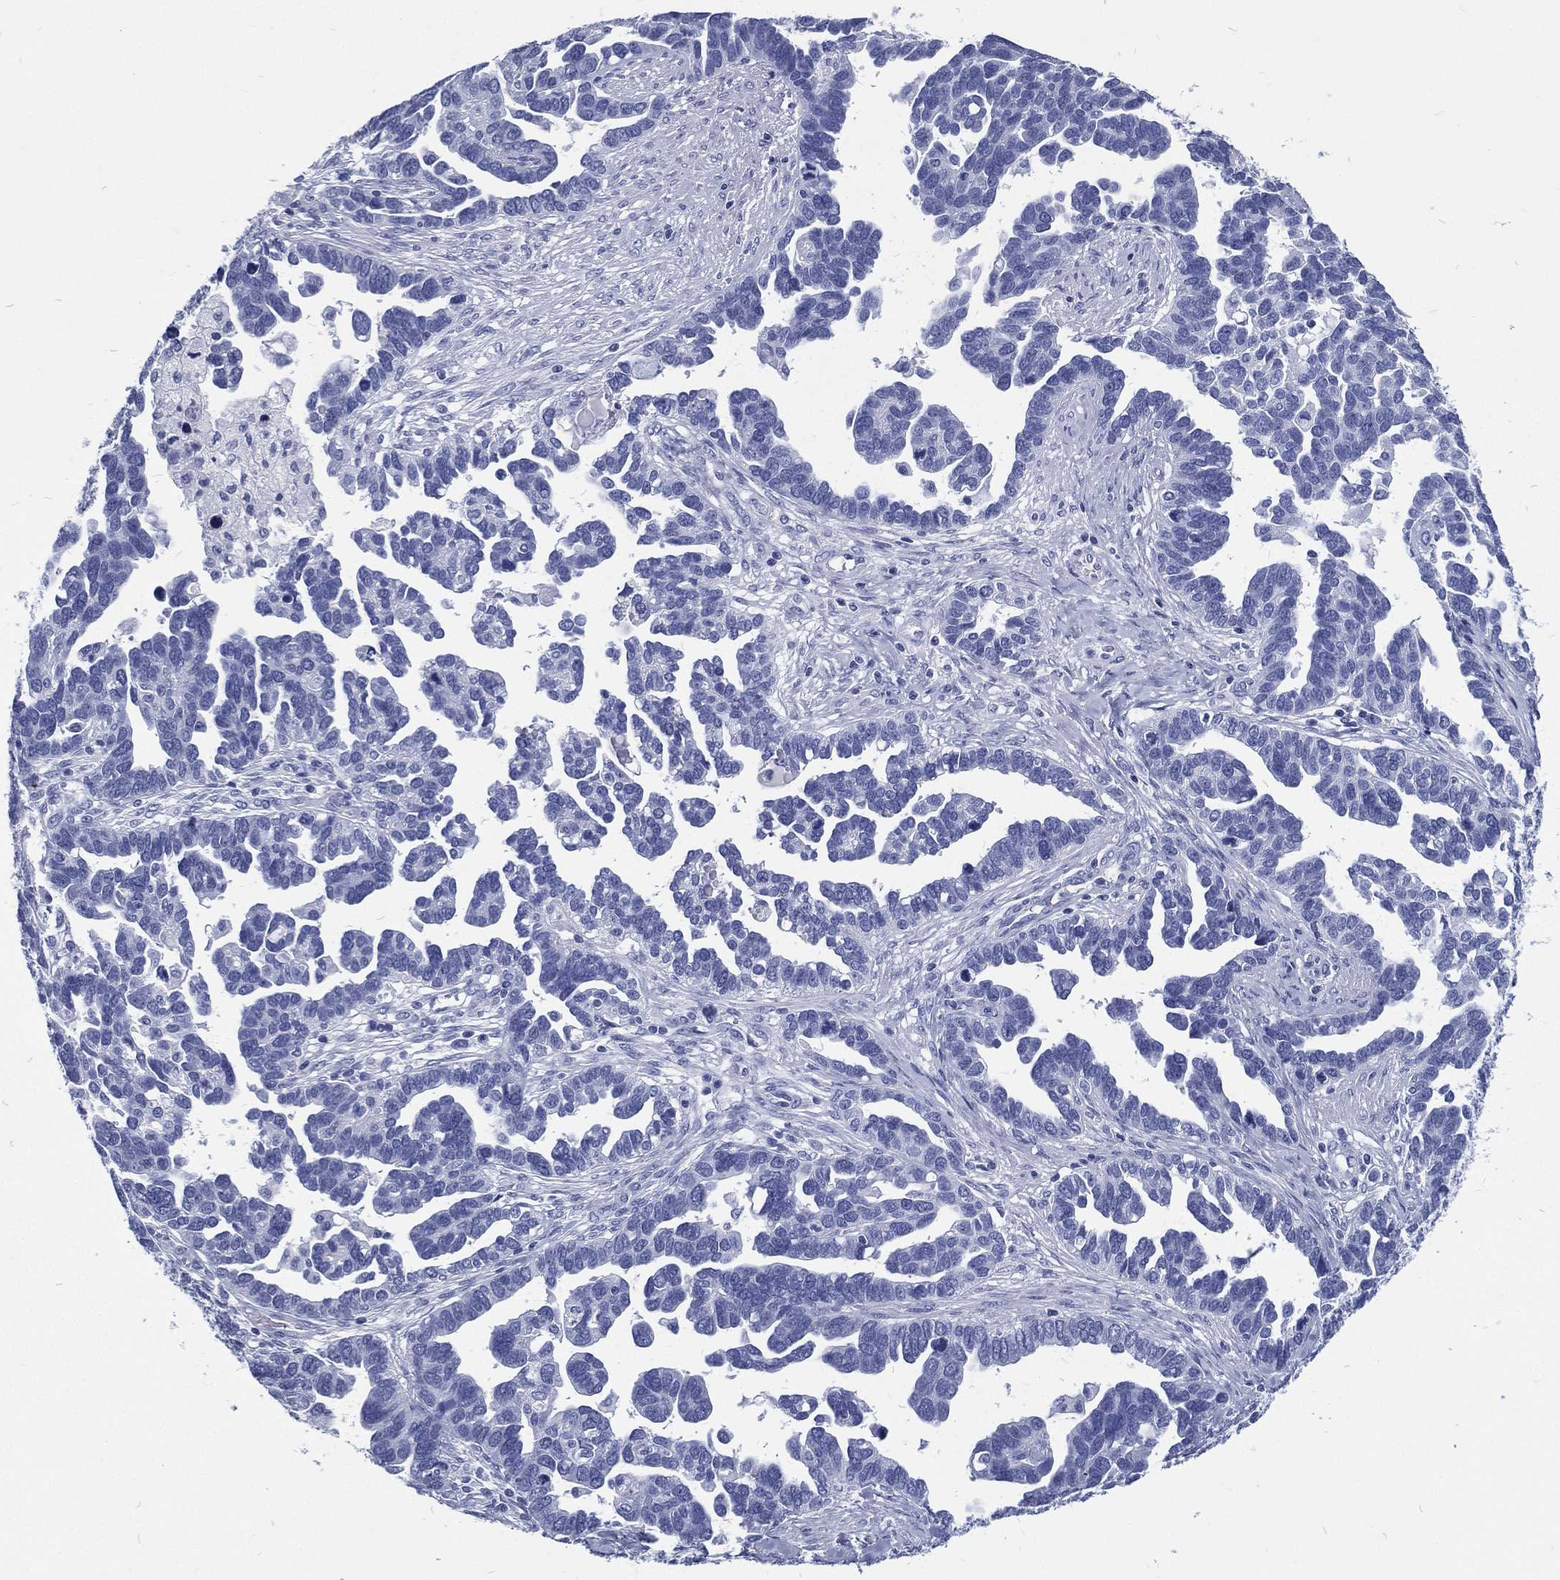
{"staining": {"intensity": "negative", "quantity": "none", "location": "none"}, "tissue": "ovarian cancer", "cell_type": "Tumor cells", "image_type": "cancer", "snomed": [{"axis": "morphology", "description": "Cystadenocarcinoma, serous, NOS"}, {"axis": "topography", "description": "Ovary"}], "caption": "DAB (3,3'-diaminobenzidine) immunohistochemical staining of human serous cystadenocarcinoma (ovarian) reveals no significant expression in tumor cells.", "gene": "RSPH4A", "patient": {"sex": "female", "age": 54}}